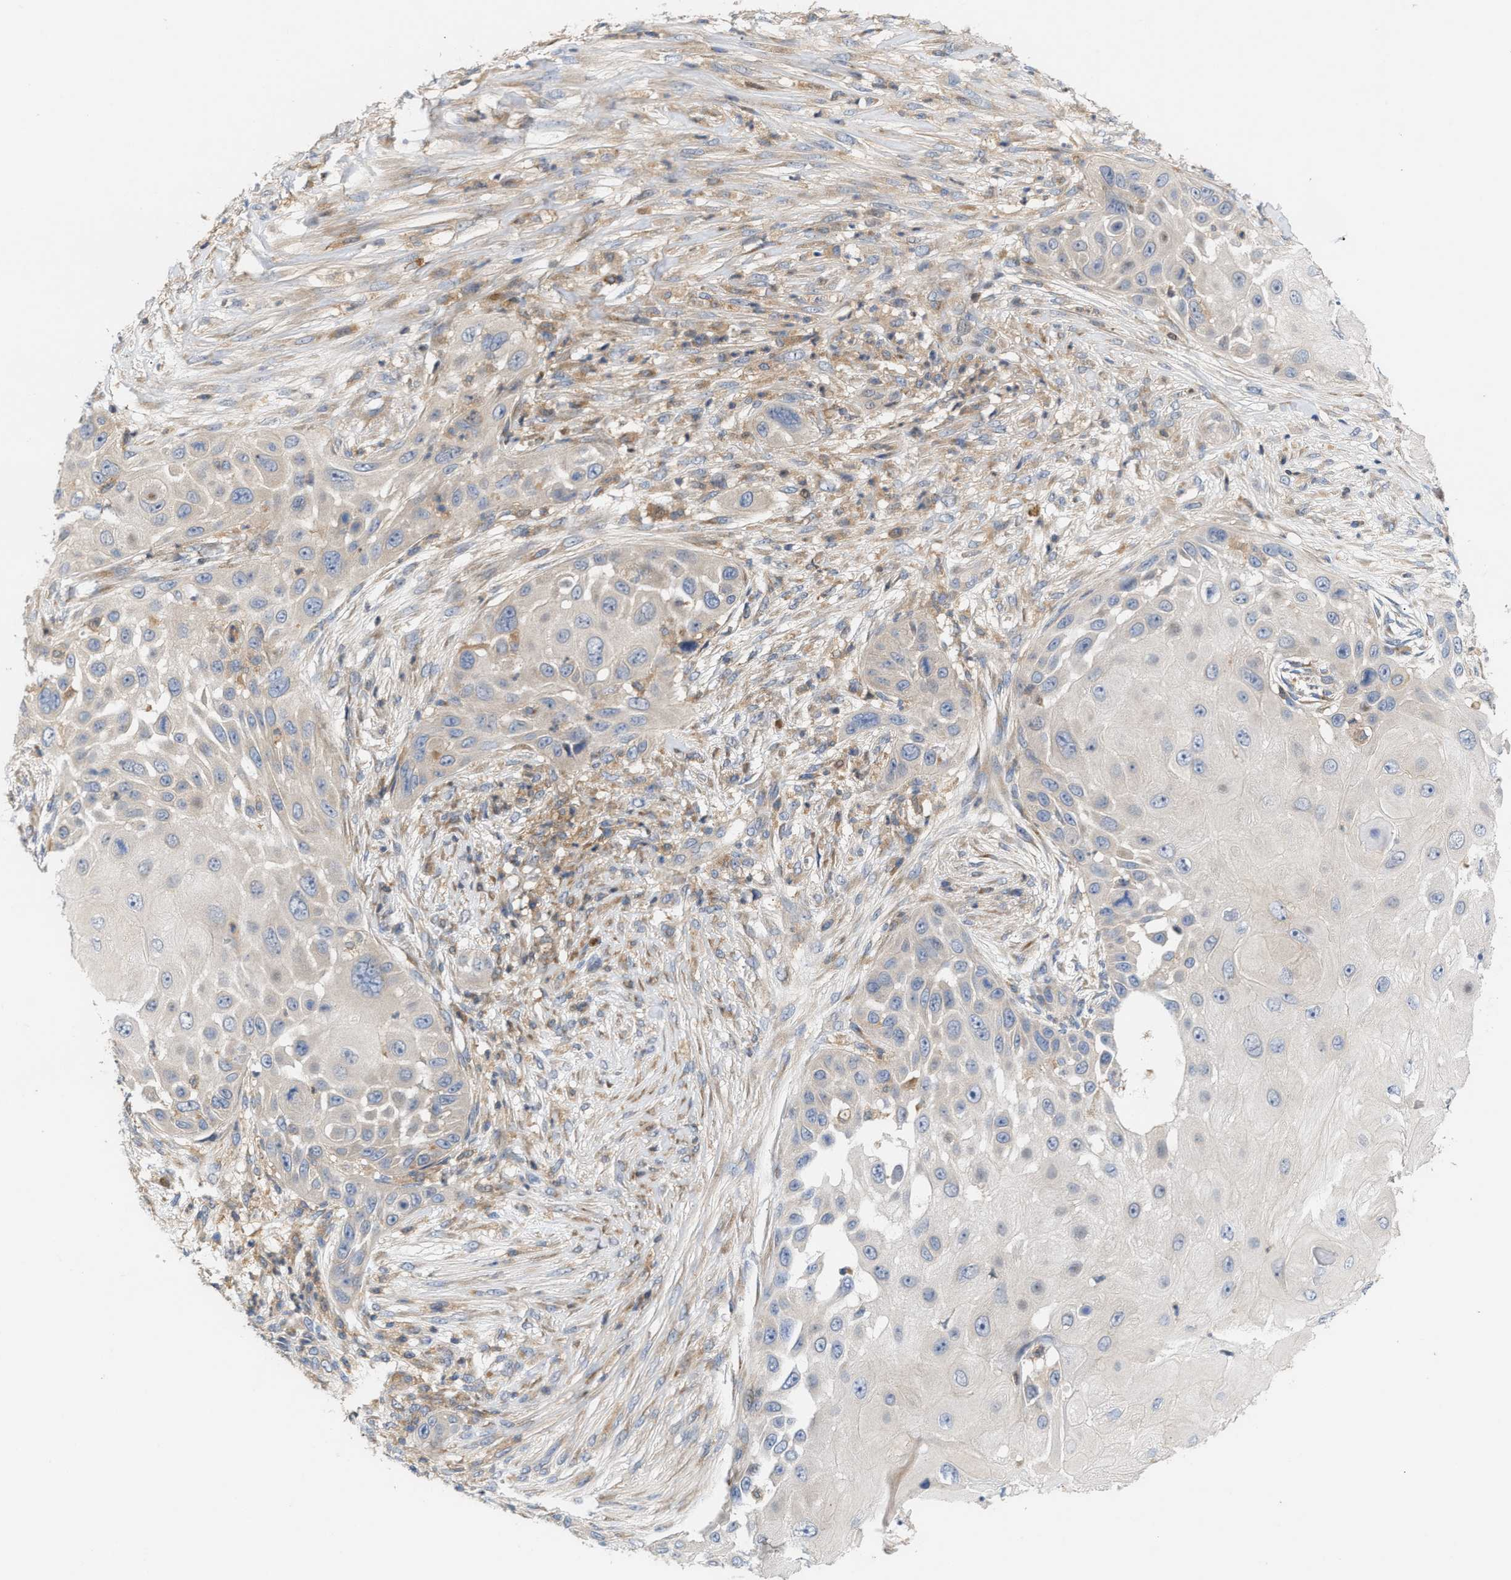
{"staining": {"intensity": "negative", "quantity": "none", "location": "none"}, "tissue": "skin cancer", "cell_type": "Tumor cells", "image_type": "cancer", "snomed": [{"axis": "morphology", "description": "Squamous cell carcinoma, NOS"}, {"axis": "topography", "description": "Skin"}], "caption": "Skin cancer (squamous cell carcinoma) stained for a protein using immunohistochemistry exhibits no expression tumor cells.", "gene": "DBNL", "patient": {"sex": "female", "age": 44}}